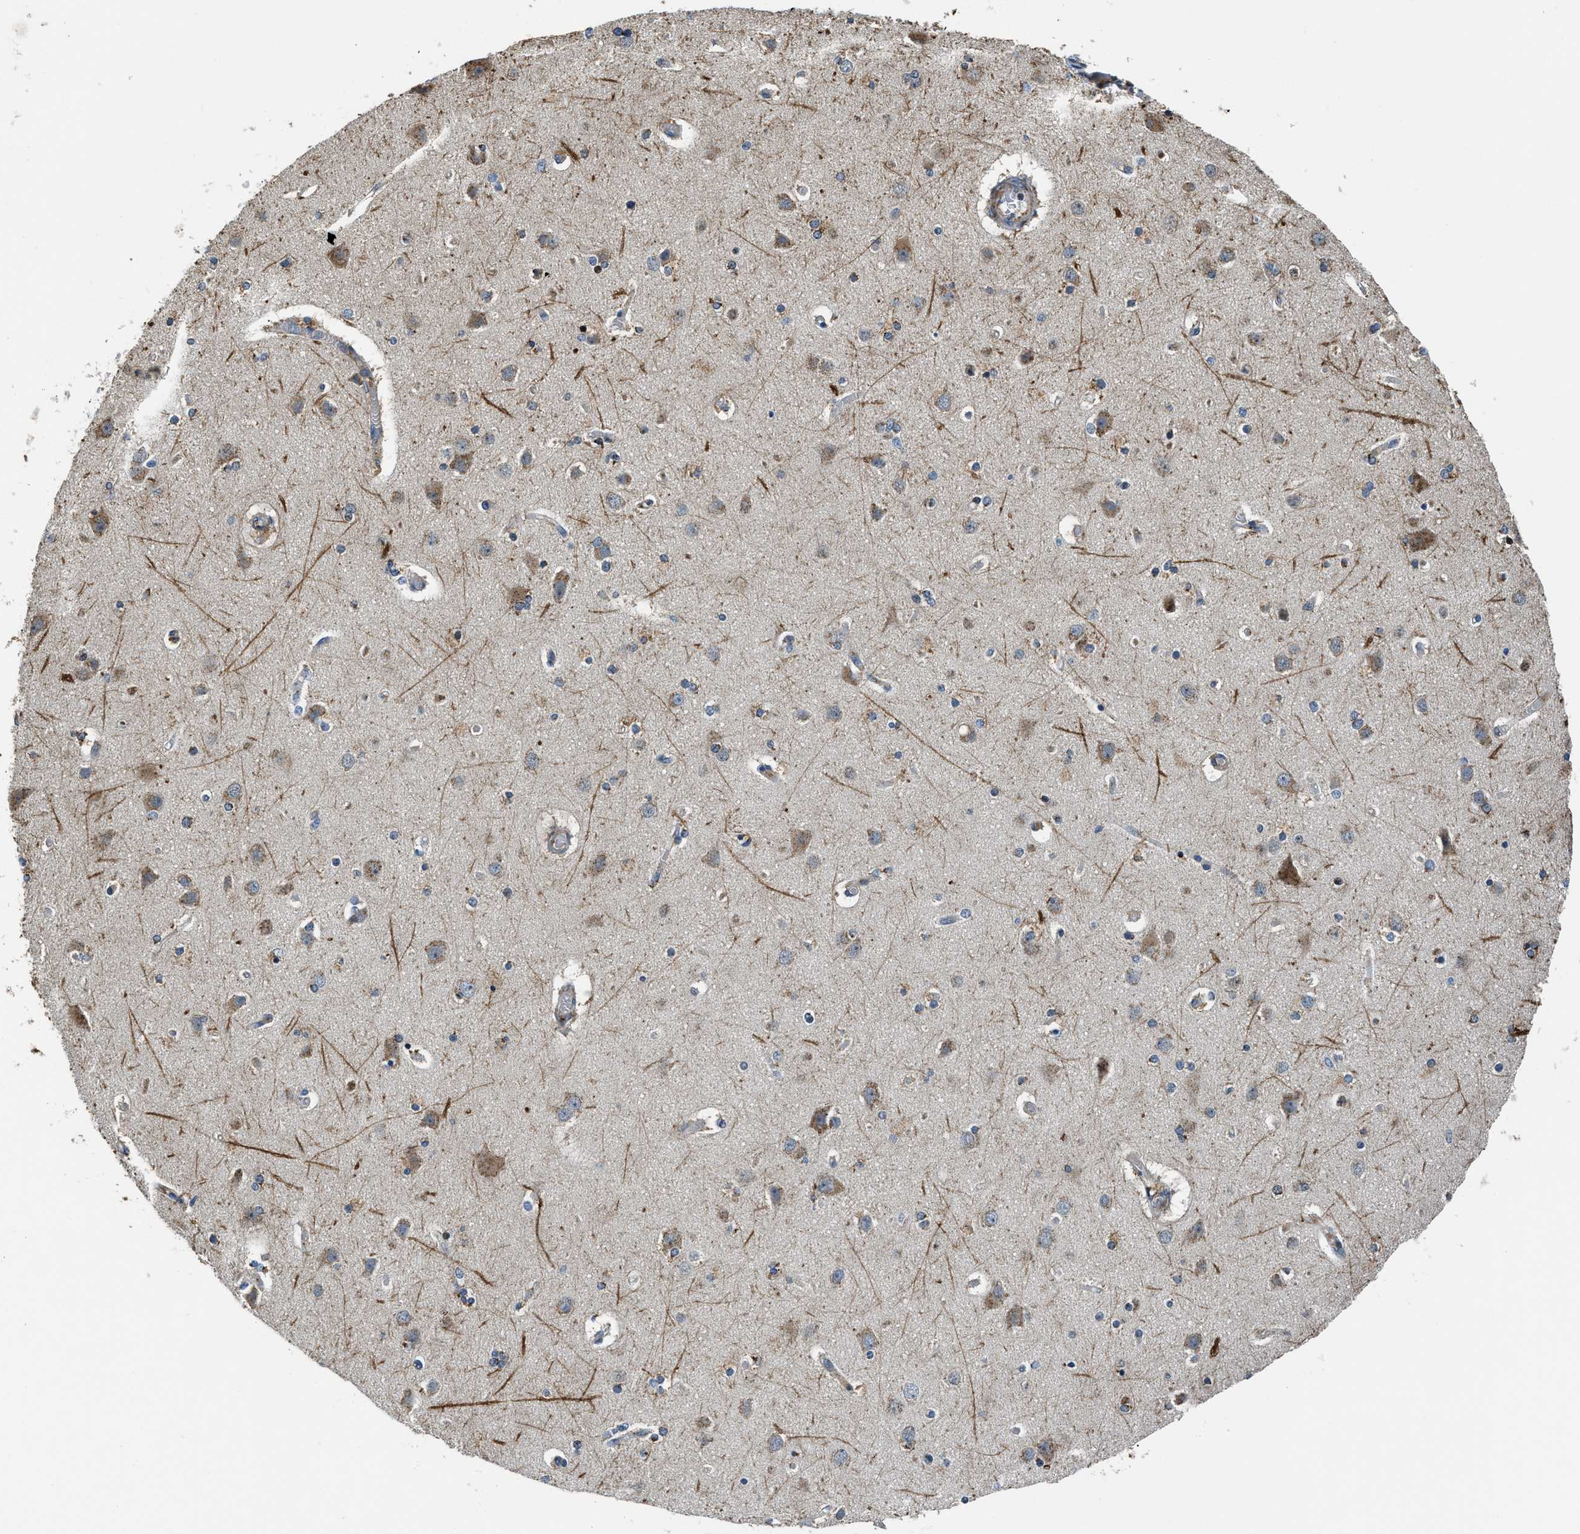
{"staining": {"intensity": "weak", "quantity": ">75%", "location": "cytoplasmic/membranous"}, "tissue": "cerebral cortex", "cell_type": "Endothelial cells", "image_type": "normal", "snomed": [{"axis": "morphology", "description": "Normal tissue, NOS"}, {"axis": "topography", "description": "Cerebral cortex"}], "caption": "An image of cerebral cortex stained for a protein exhibits weak cytoplasmic/membranous brown staining in endothelial cells. The staining is performed using DAB brown chromogen to label protein expression. The nuclei are counter-stained blue using hematoxylin.", "gene": "FUT8", "patient": {"sex": "female", "age": 54}}